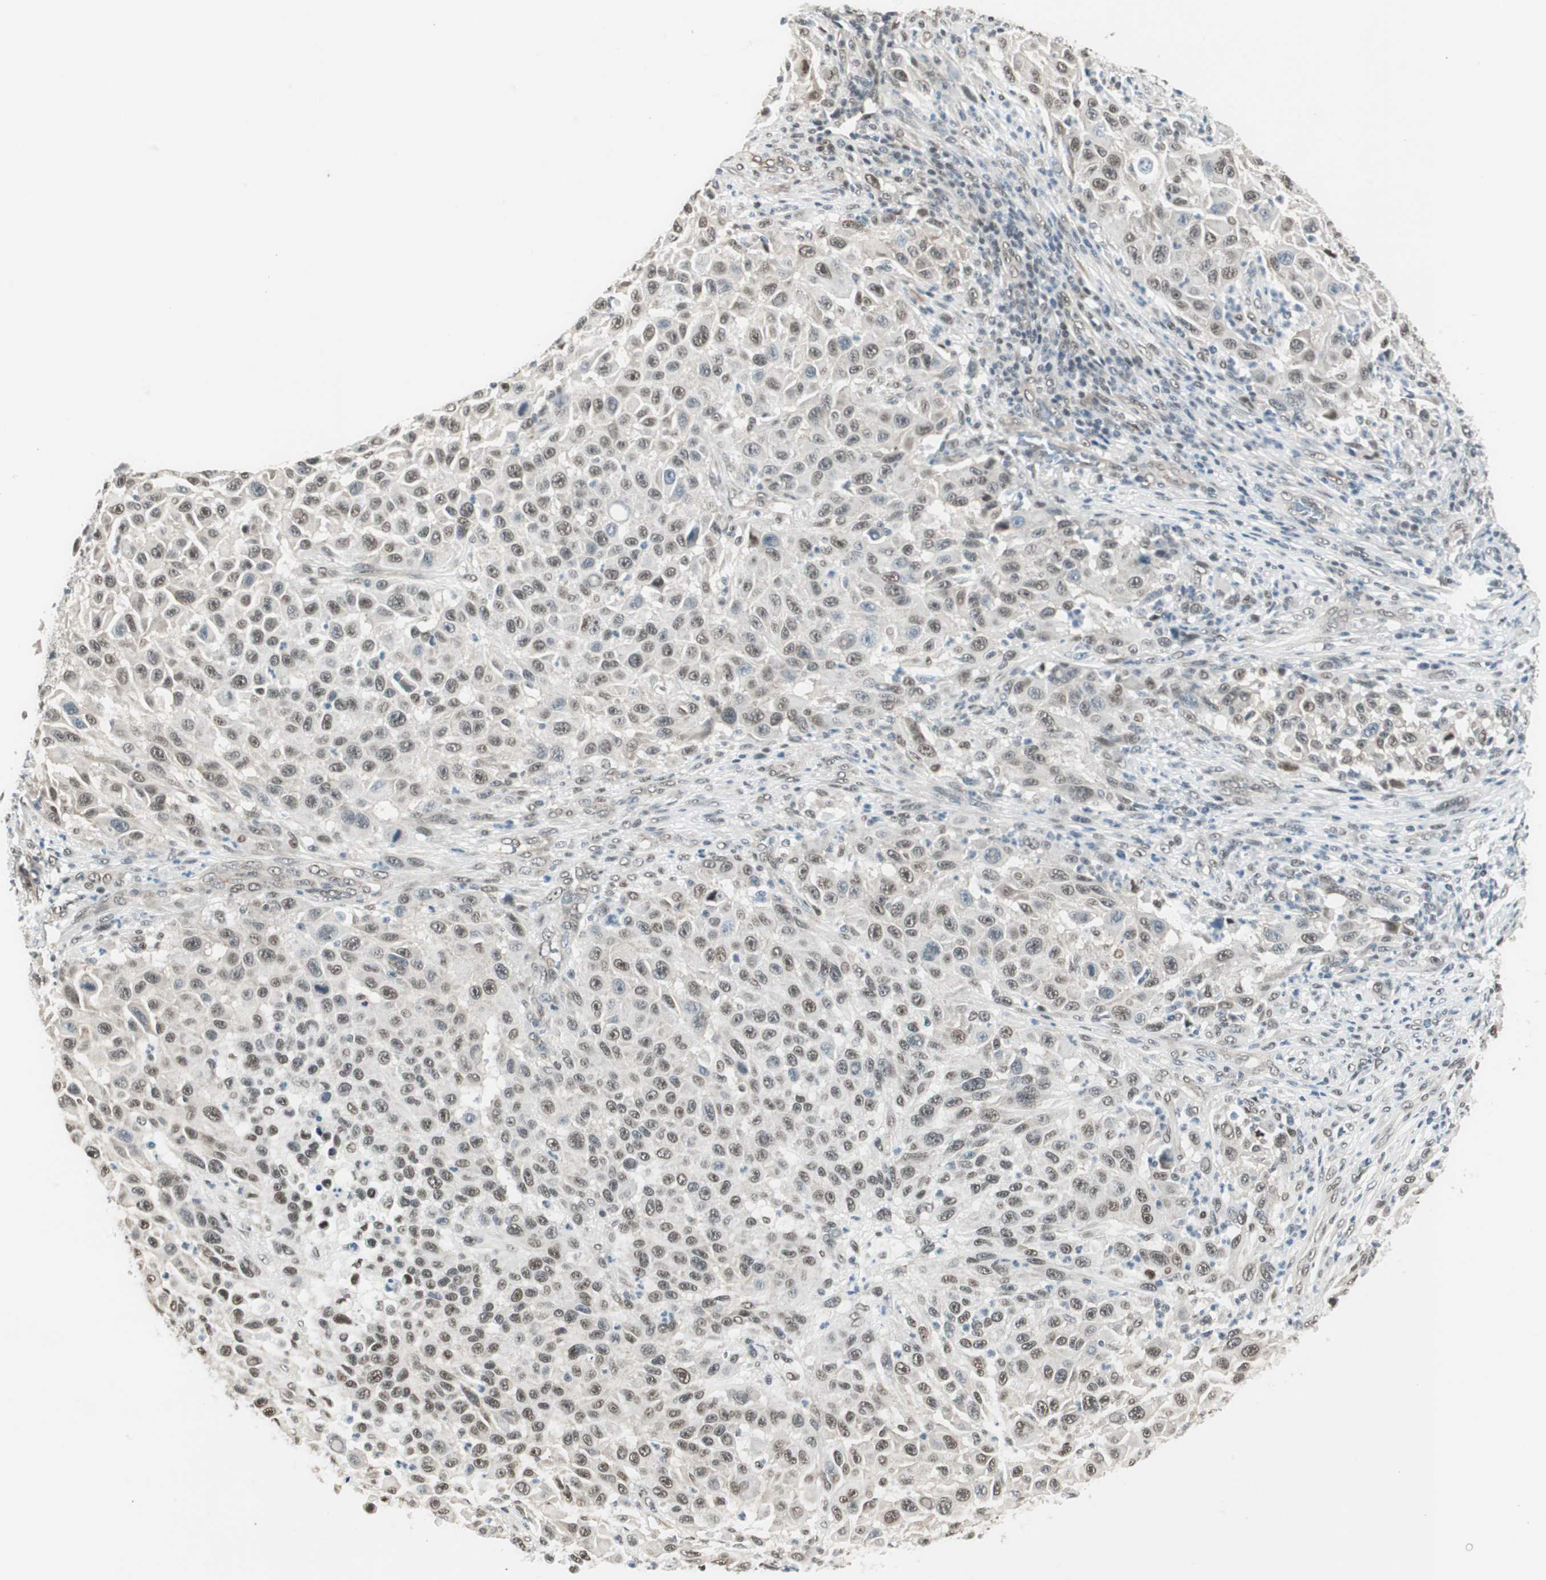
{"staining": {"intensity": "moderate", "quantity": ">75%", "location": "nuclear"}, "tissue": "melanoma", "cell_type": "Tumor cells", "image_type": "cancer", "snomed": [{"axis": "morphology", "description": "Malignant melanoma, Metastatic site"}, {"axis": "topography", "description": "Lymph node"}], "caption": "Protein expression analysis of melanoma displays moderate nuclear staining in about >75% of tumor cells.", "gene": "ZBTB17", "patient": {"sex": "male", "age": 61}}